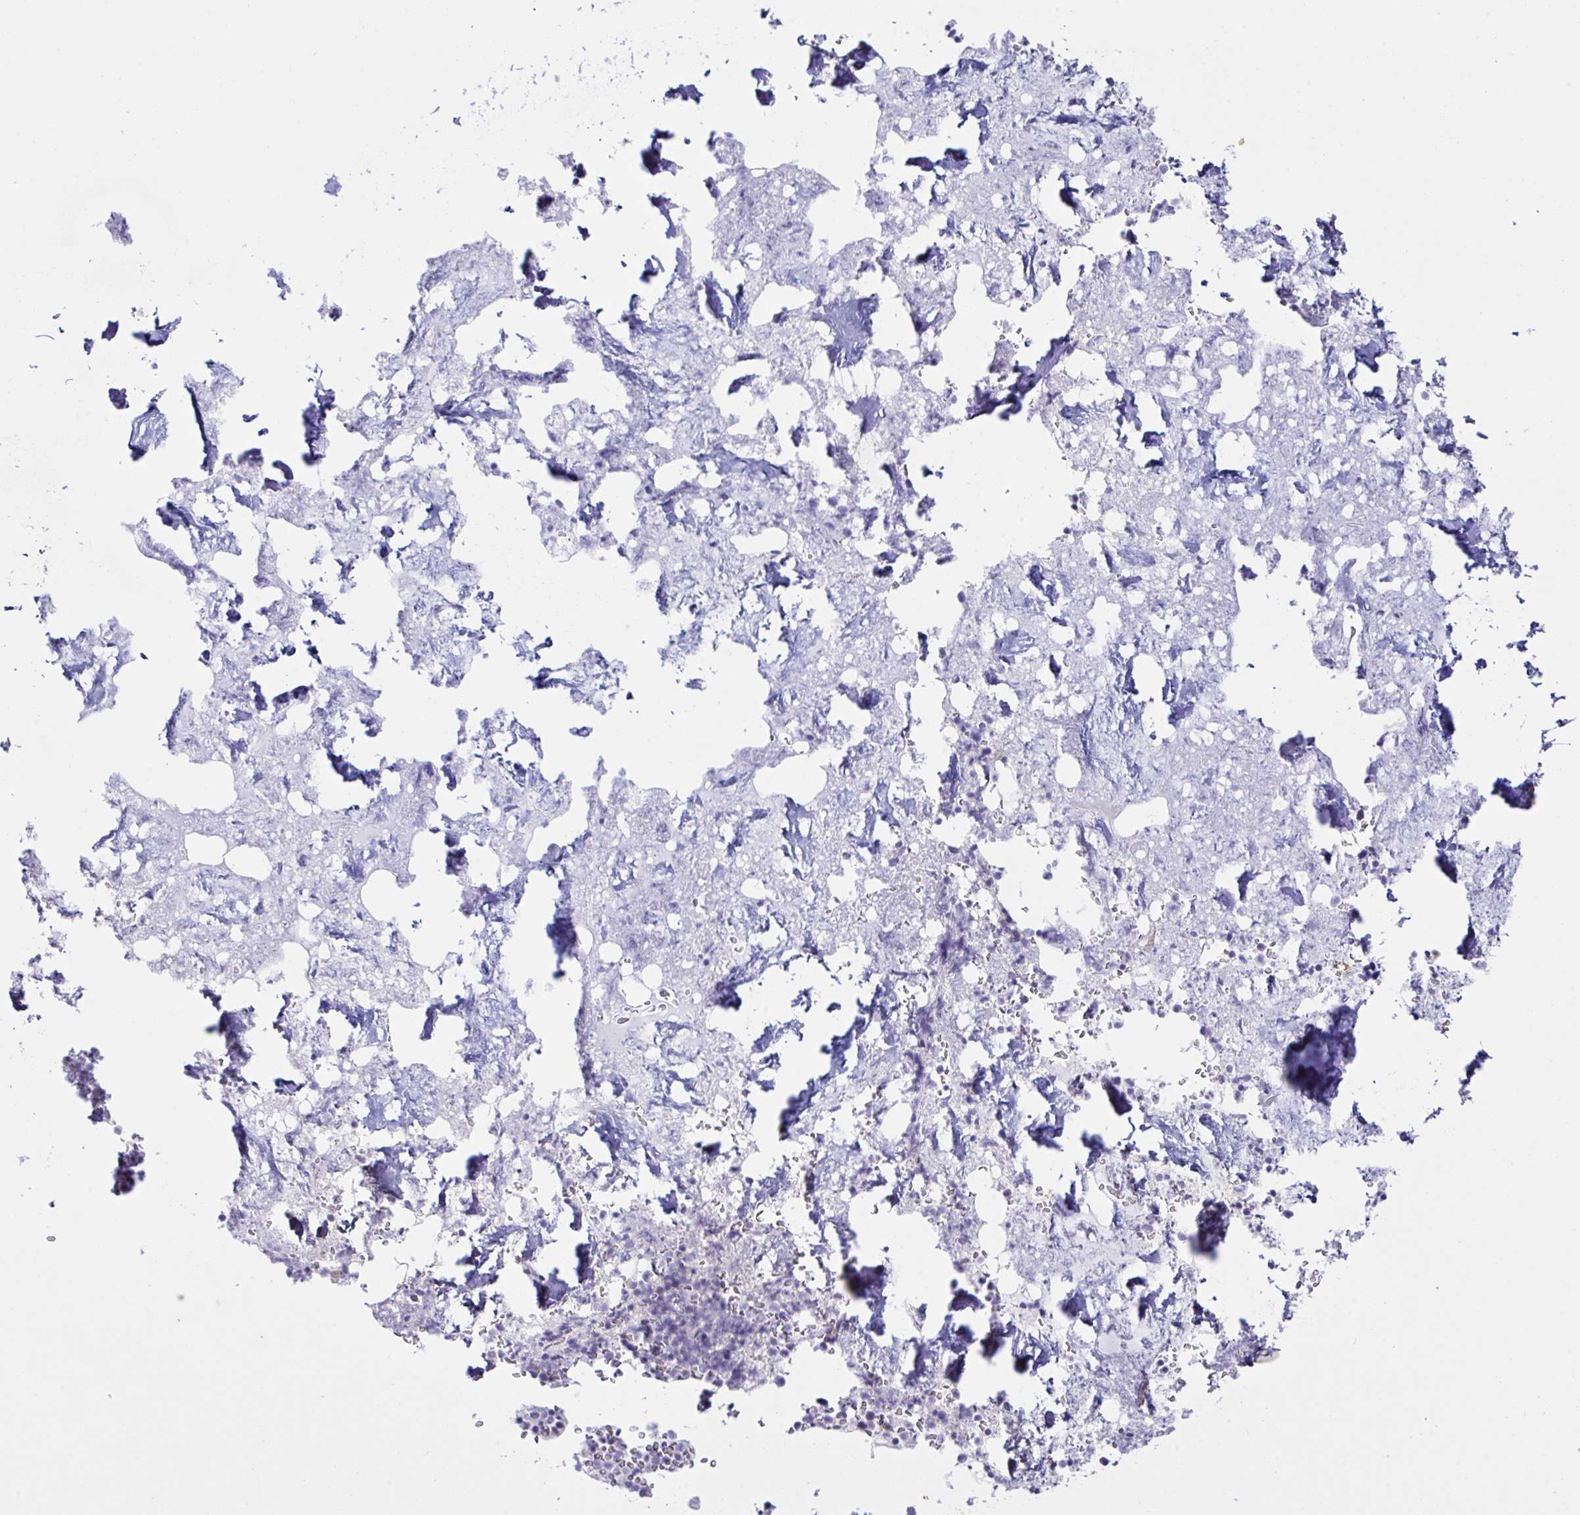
{"staining": {"intensity": "moderate", "quantity": "<25%", "location": "cytoplasmic/membranous"}, "tissue": "bone marrow", "cell_type": "Hematopoietic cells", "image_type": "normal", "snomed": [{"axis": "morphology", "description": "Normal tissue, NOS"}, {"axis": "topography", "description": "Bone marrow"}], "caption": "There is low levels of moderate cytoplasmic/membranous expression in hematopoietic cells of benign bone marrow, as demonstrated by immunohistochemical staining (brown color).", "gene": "FAU", "patient": {"sex": "female", "age": 42}}